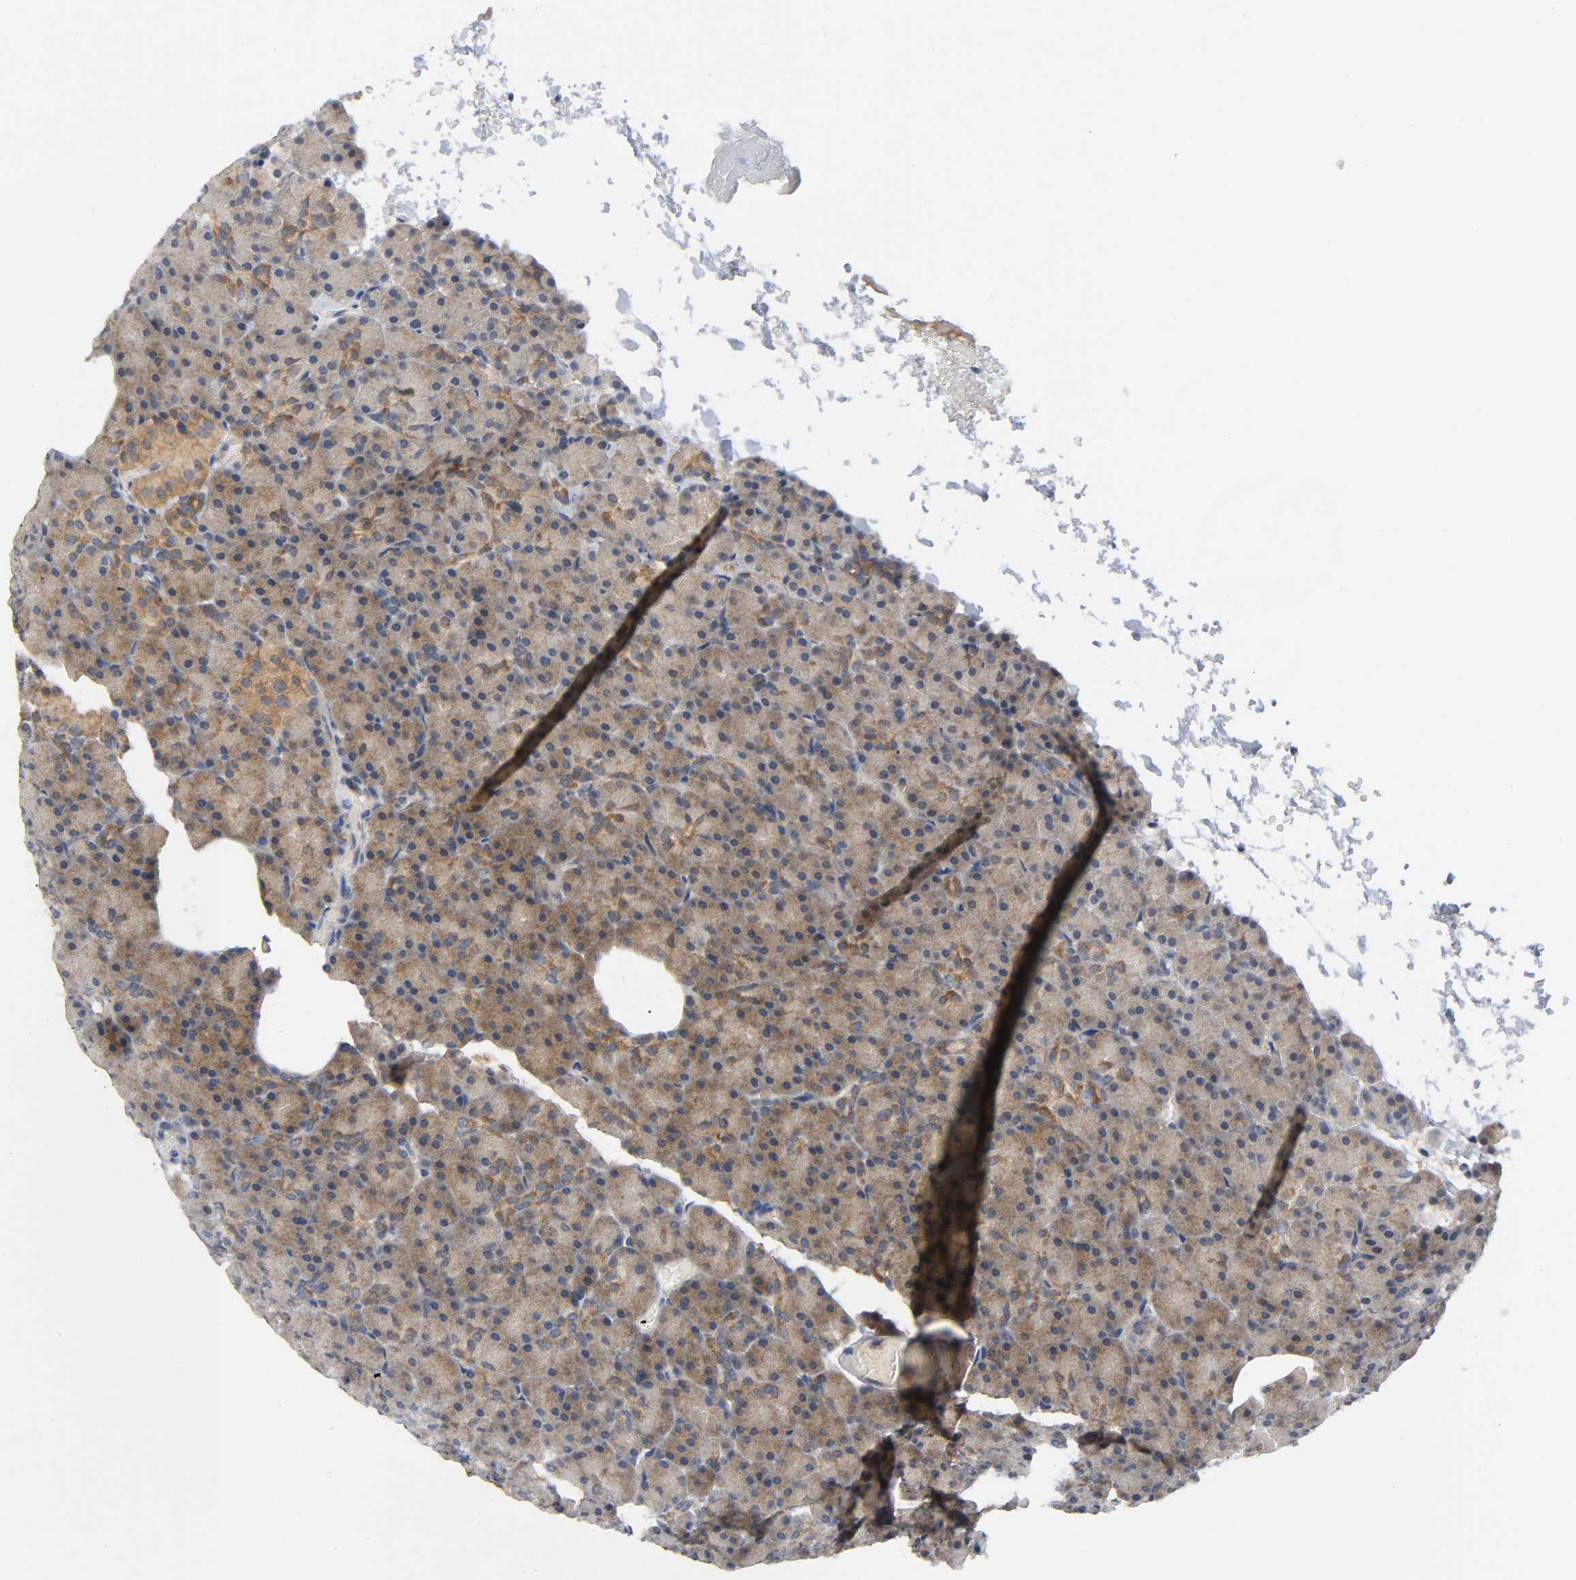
{"staining": {"intensity": "moderate", "quantity": ">75%", "location": "cytoplasmic/membranous"}, "tissue": "pancreas", "cell_type": "Exocrine glandular cells", "image_type": "normal", "snomed": [{"axis": "morphology", "description": "Normal tissue, NOS"}, {"axis": "topography", "description": "Pancreas"}], "caption": "Immunohistochemical staining of unremarkable pancreas shows >75% levels of moderate cytoplasmic/membranous protein positivity in about >75% of exocrine glandular cells.", "gene": "HDAC6", "patient": {"sex": "female", "age": 43}}